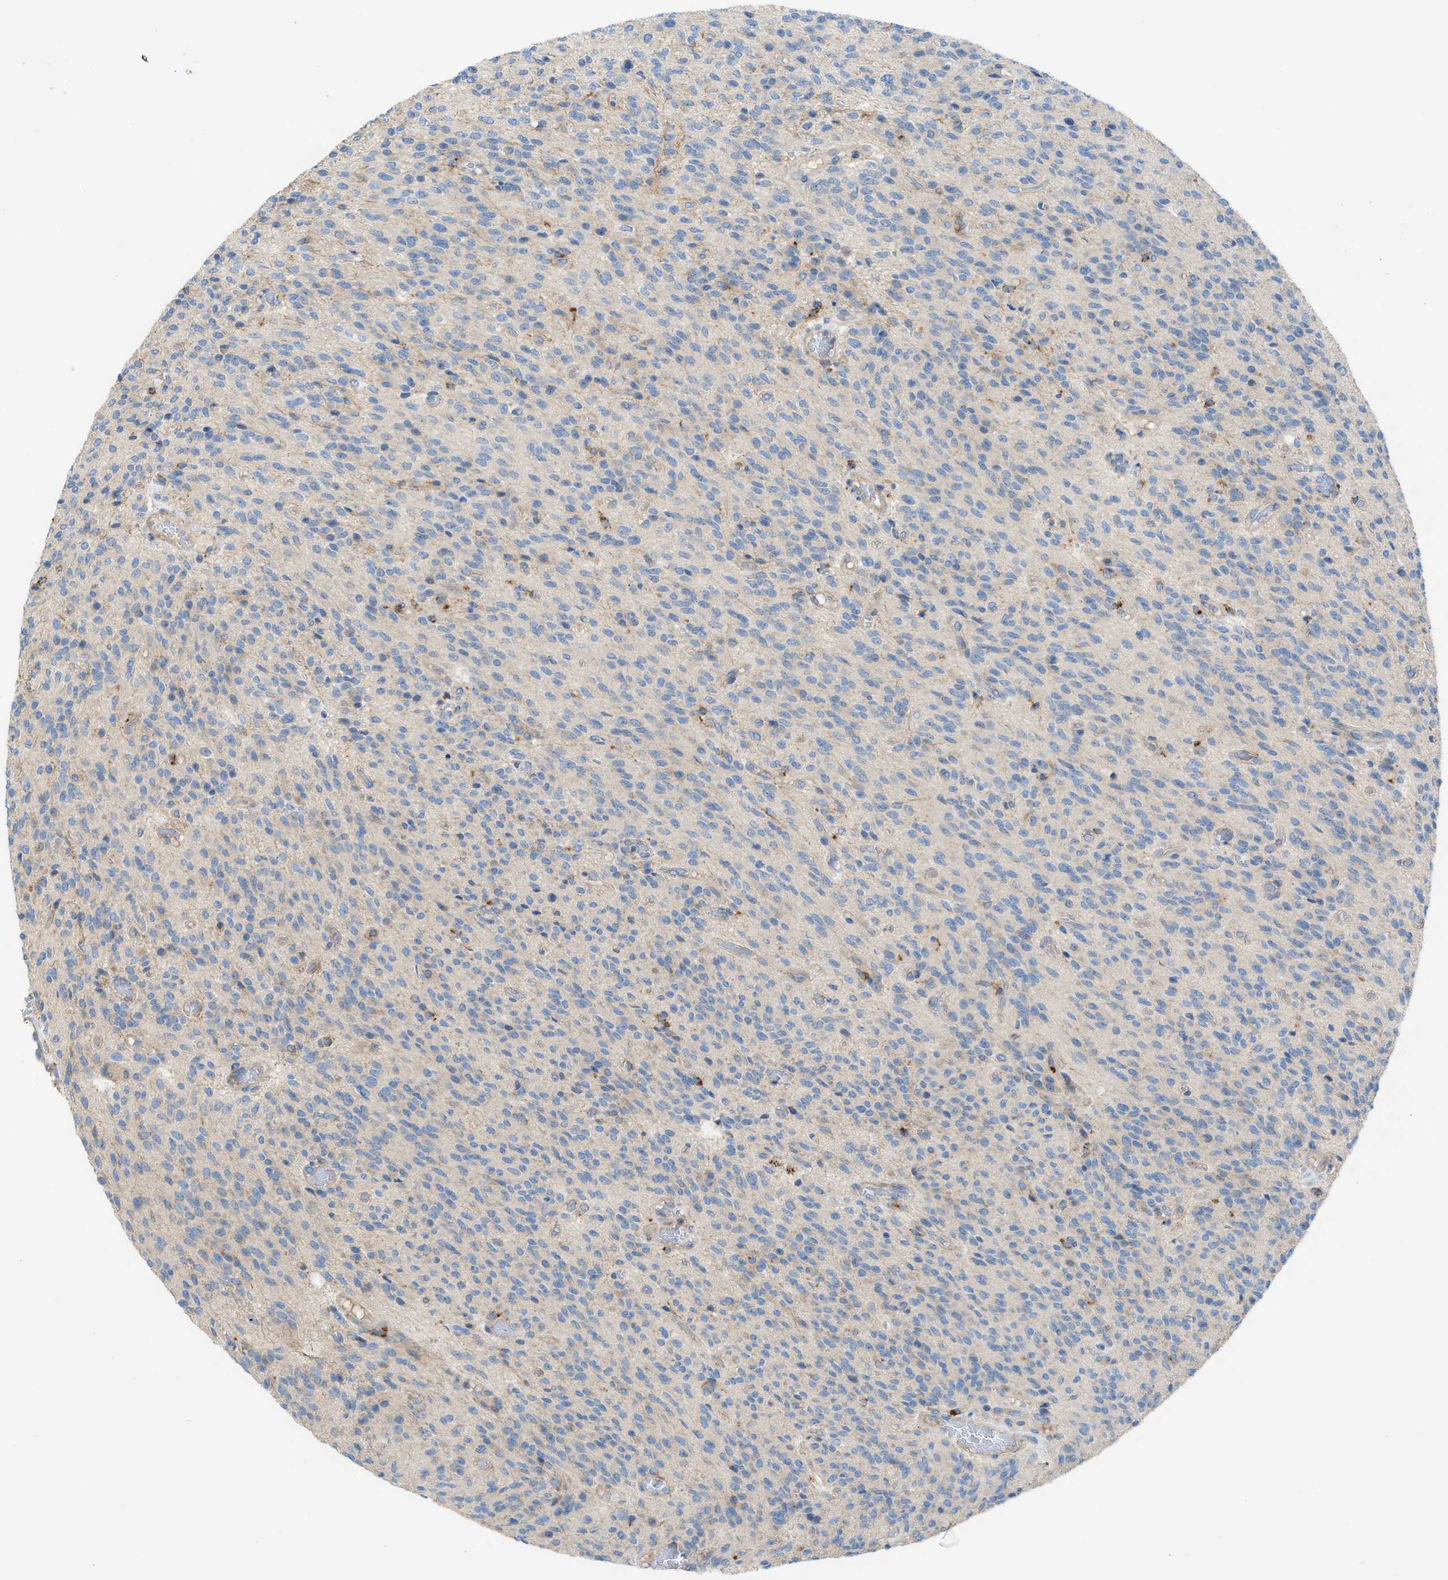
{"staining": {"intensity": "negative", "quantity": "none", "location": "none"}, "tissue": "glioma", "cell_type": "Tumor cells", "image_type": "cancer", "snomed": [{"axis": "morphology", "description": "Glioma, malignant, High grade"}, {"axis": "topography", "description": "Brain"}], "caption": "High power microscopy histopathology image of an immunohistochemistry (IHC) photomicrograph of high-grade glioma (malignant), revealing no significant staining in tumor cells. Brightfield microscopy of immunohistochemistry (IHC) stained with DAB (brown) and hematoxylin (blue), captured at high magnification.", "gene": "AOAH", "patient": {"sex": "male", "age": 34}}